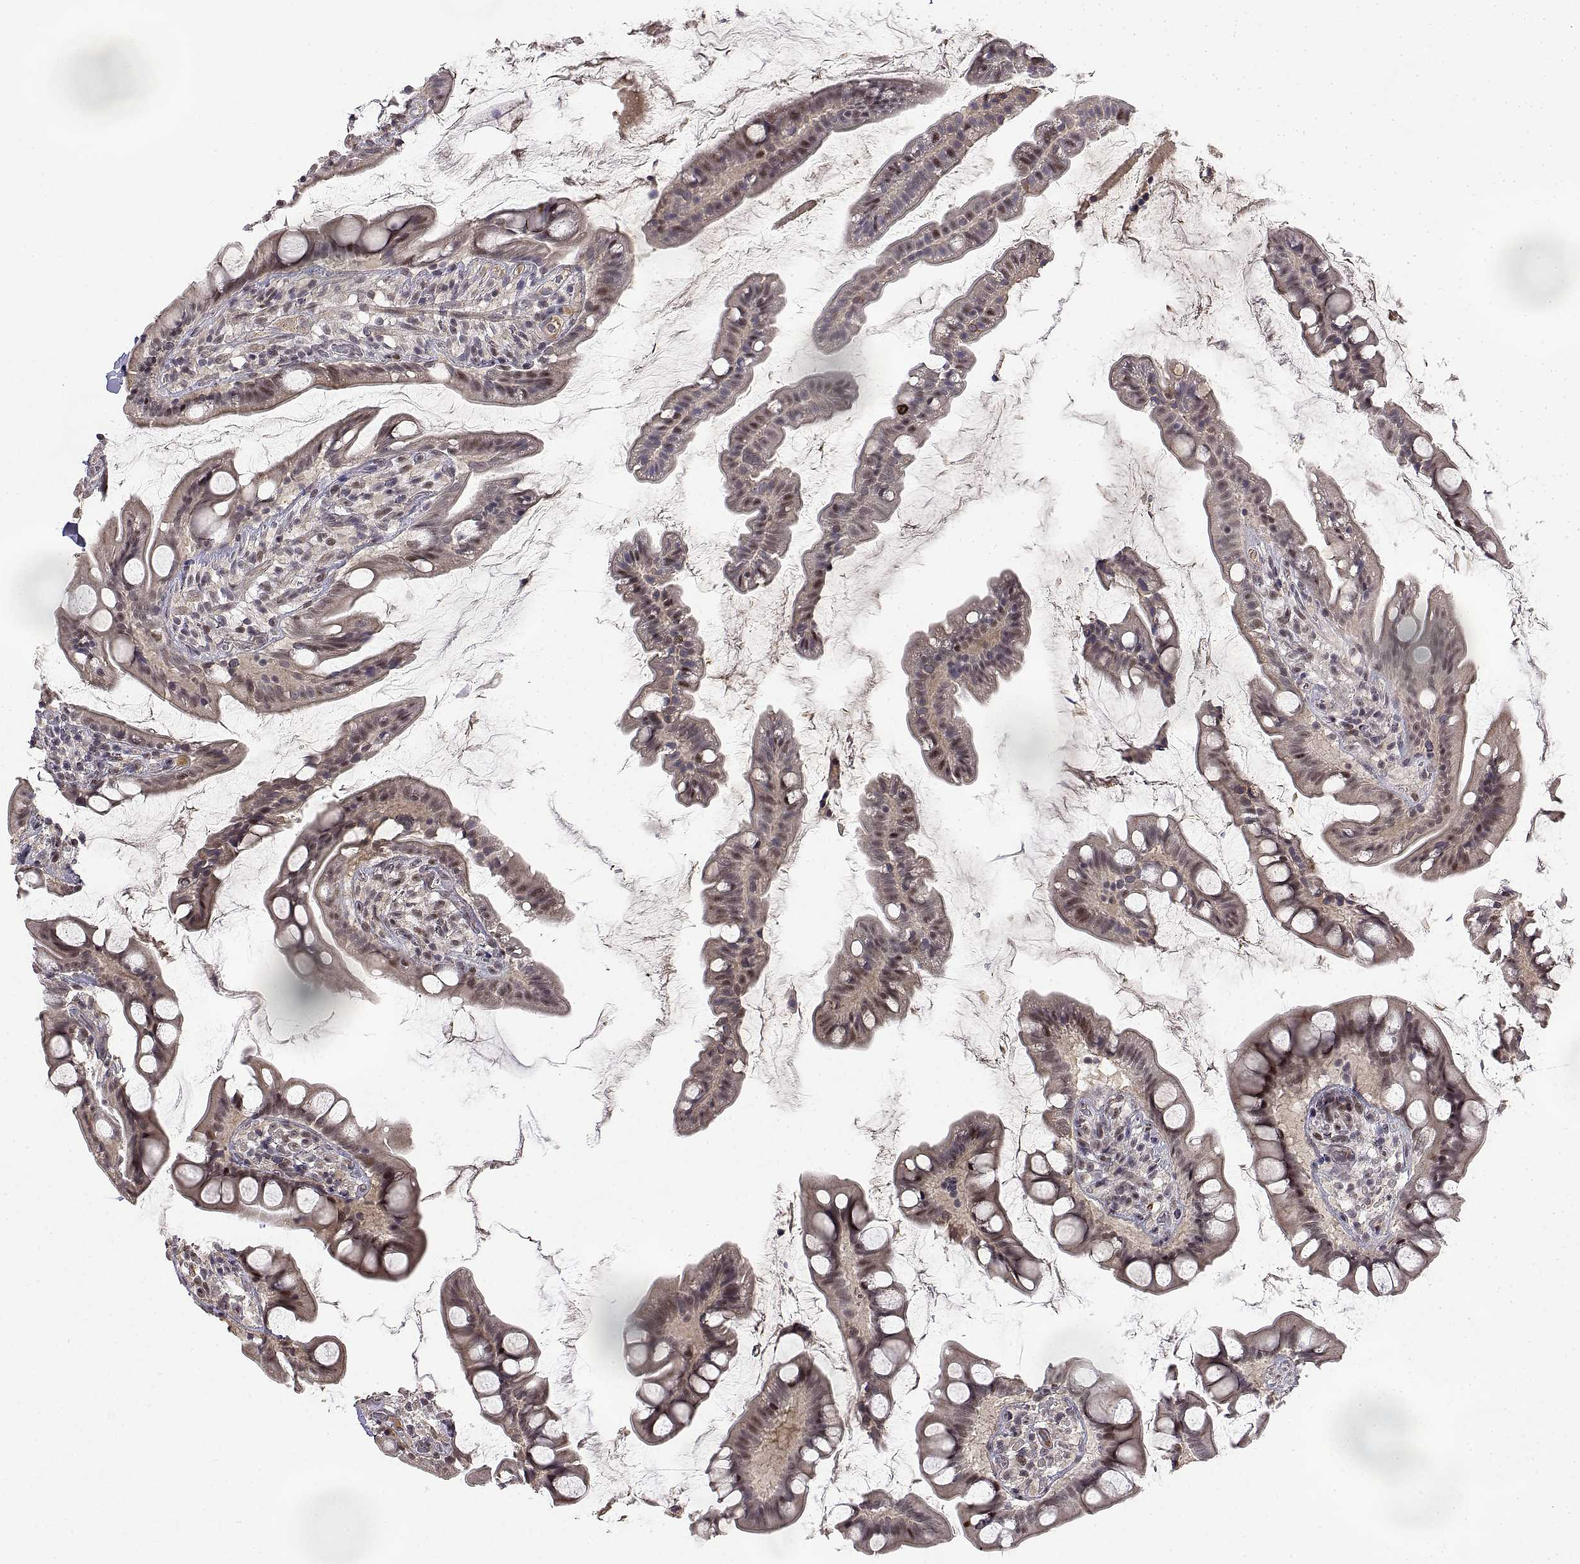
{"staining": {"intensity": "moderate", "quantity": "<25%", "location": "nuclear"}, "tissue": "small intestine", "cell_type": "Glandular cells", "image_type": "normal", "snomed": [{"axis": "morphology", "description": "Normal tissue, NOS"}, {"axis": "topography", "description": "Small intestine"}], "caption": "Glandular cells exhibit moderate nuclear staining in approximately <25% of cells in normal small intestine. Nuclei are stained in blue.", "gene": "ITGA7", "patient": {"sex": "male", "age": 70}}